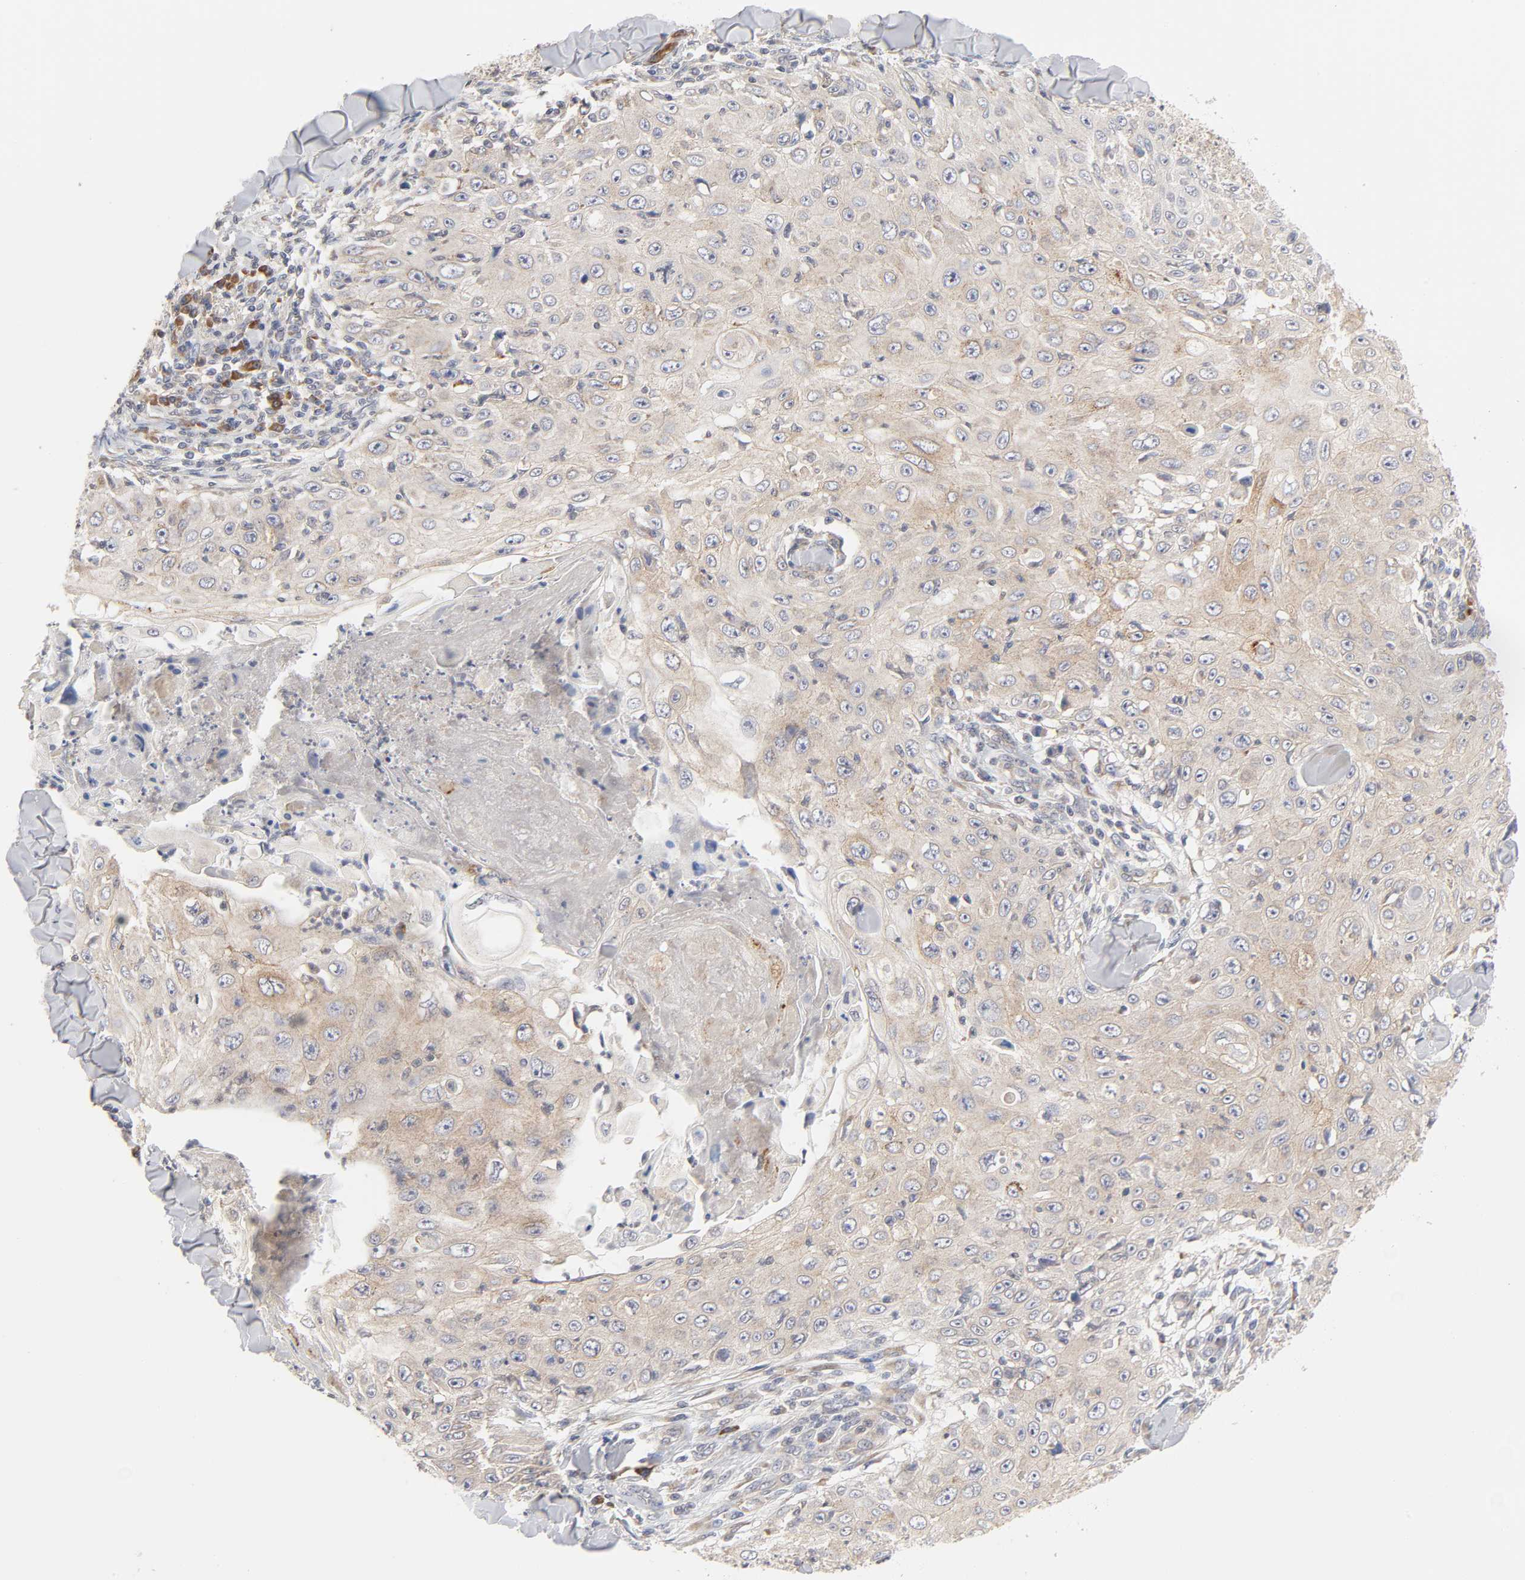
{"staining": {"intensity": "weak", "quantity": ">75%", "location": "cytoplasmic/membranous"}, "tissue": "skin cancer", "cell_type": "Tumor cells", "image_type": "cancer", "snomed": [{"axis": "morphology", "description": "Squamous cell carcinoma, NOS"}, {"axis": "topography", "description": "Skin"}], "caption": "Human skin squamous cell carcinoma stained for a protein (brown) shows weak cytoplasmic/membranous positive positivity in about >75% of tumor cells.", "gene": "IL4R", "patient": {"sex": "male", "age": 86}}